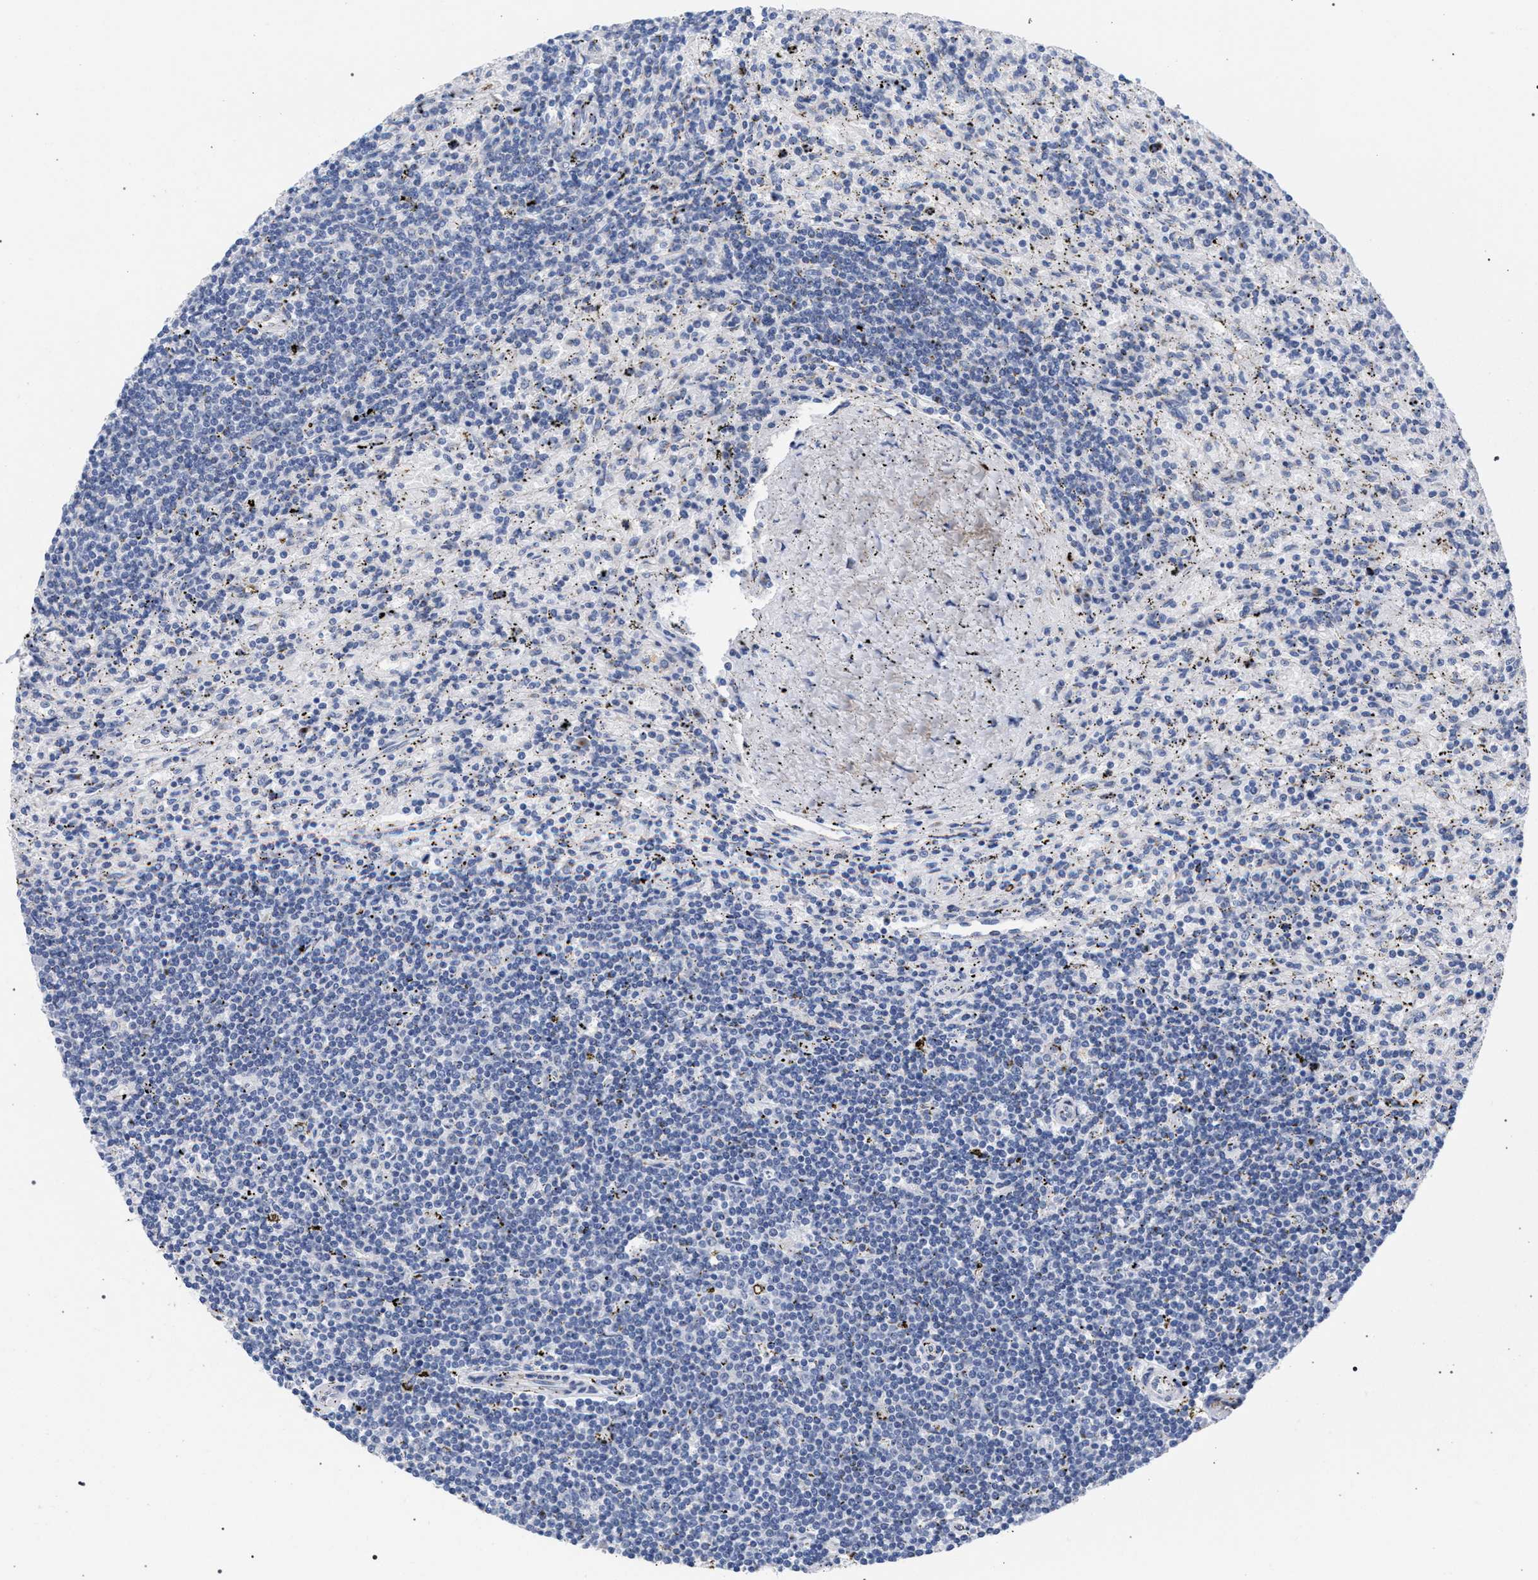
{"staining": {"intensity": "negative", "quantity": "none", "location": "none"}, "tissue": "lymphoma", "cell_type": "Tumor cells", "image_type": "cancer", "snomed": [{"axis": "morphology", "description": "Malignant lymphoma, non-Hodgkin's type, Low grade"}, {"axis": "topography", "description": "Spleen"}], "caption": "Tumor cells show no significant positivity in malignant lymphoma, non-Hodgkin's type (low-grade).", "gene": "GOLGA2", "patient": {"sex": "male", "age": 76}}